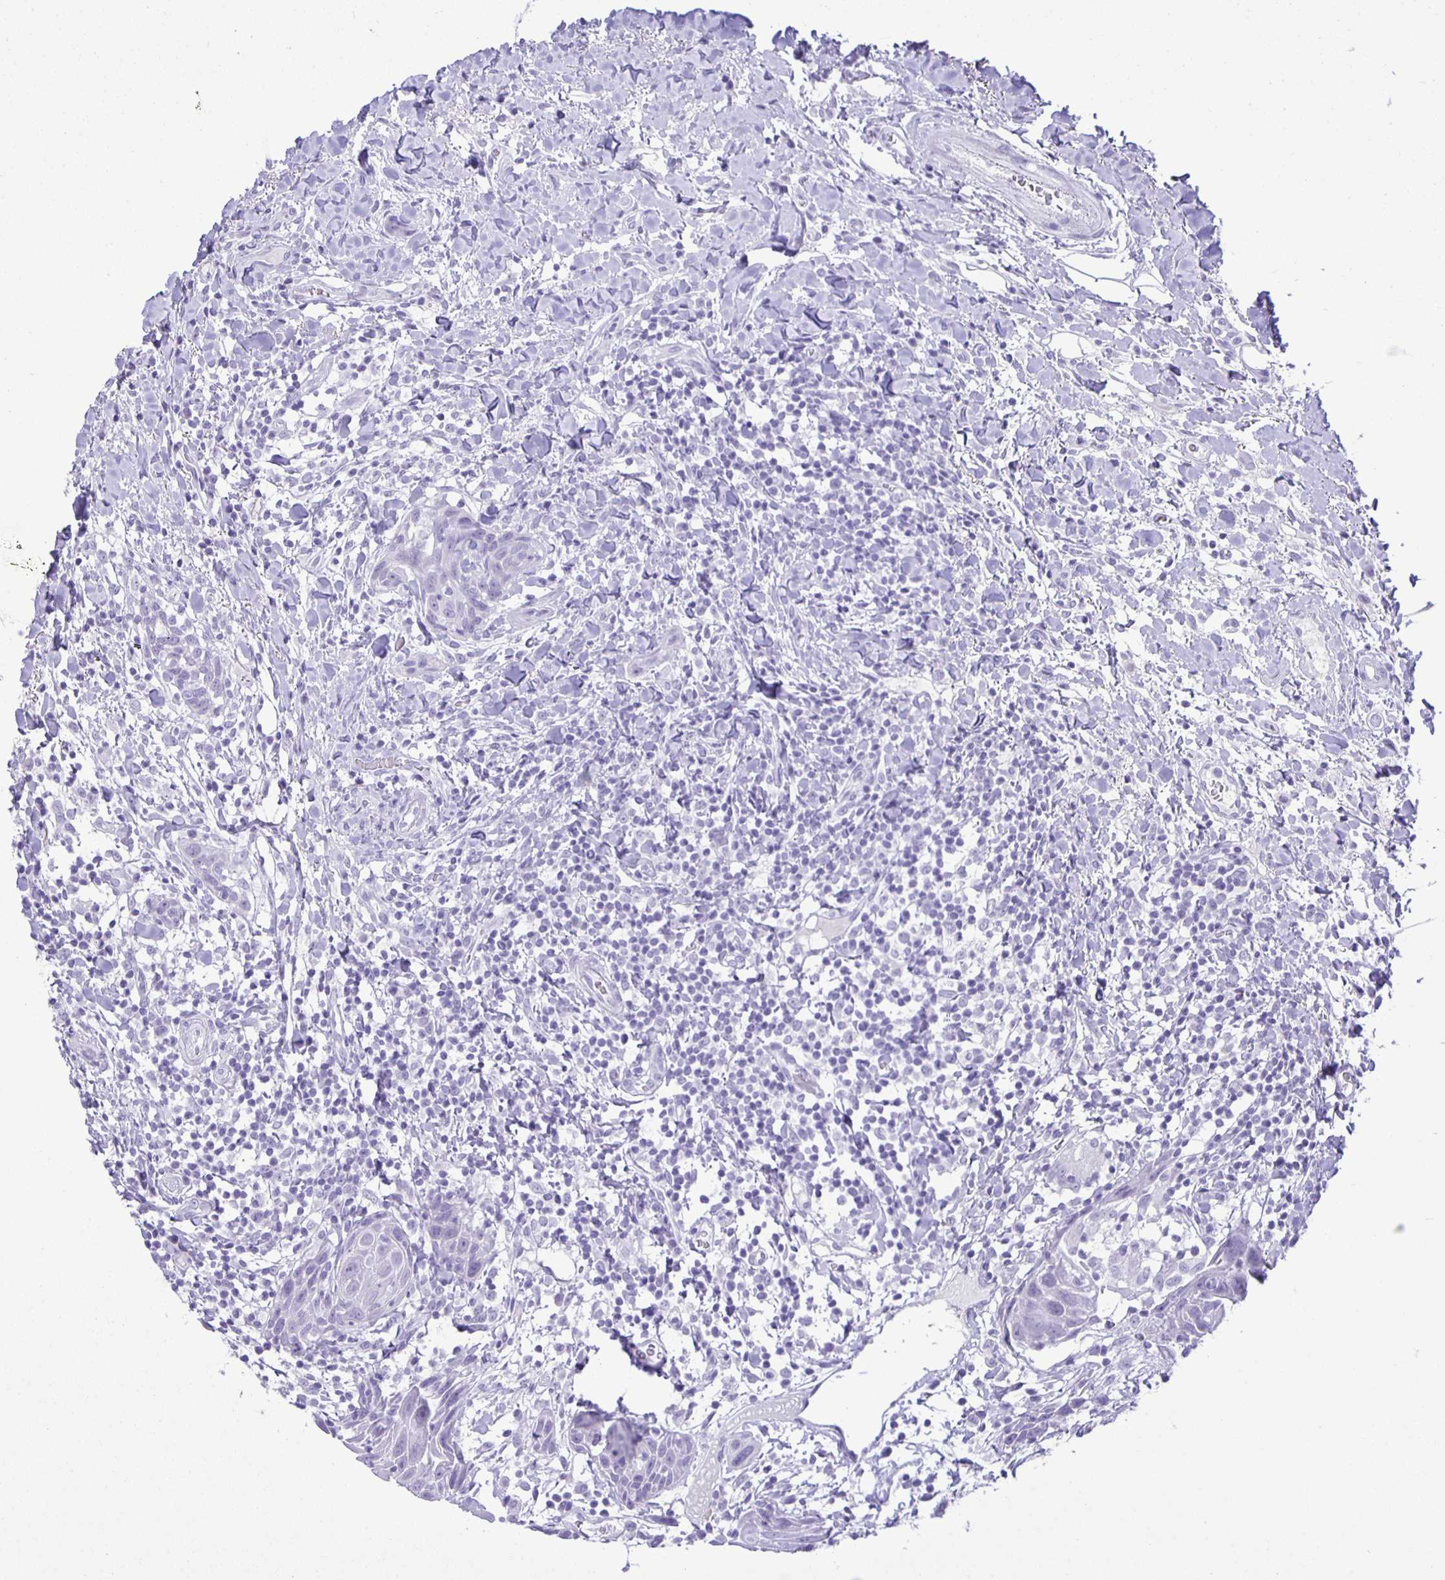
{"staining": {"intensity": "negative", "quantity": "none", "location": "none"}, "tissue": "head and neck cancer", "cell_type": "Tumor cells", "image_type": "cancer", "snomed": [{"axis": "morphology", "description": "Squamous cell carcinoma, NOS"}, {"axis": "topography", "description": "Oral tissue"}, {"axis": "topography", "description": "Head-Neck"}], "caption": "Tumor cells show no significant staining in head and neck cancer (squamous cell carcinoma). (Stains: DAB immunohistochemistry with hematoxylin counter stain, Microscopy: brightfield microscopy at high magnification).", "gene": "EZHIP", "patient": {"sex": "male", "age": 49}}